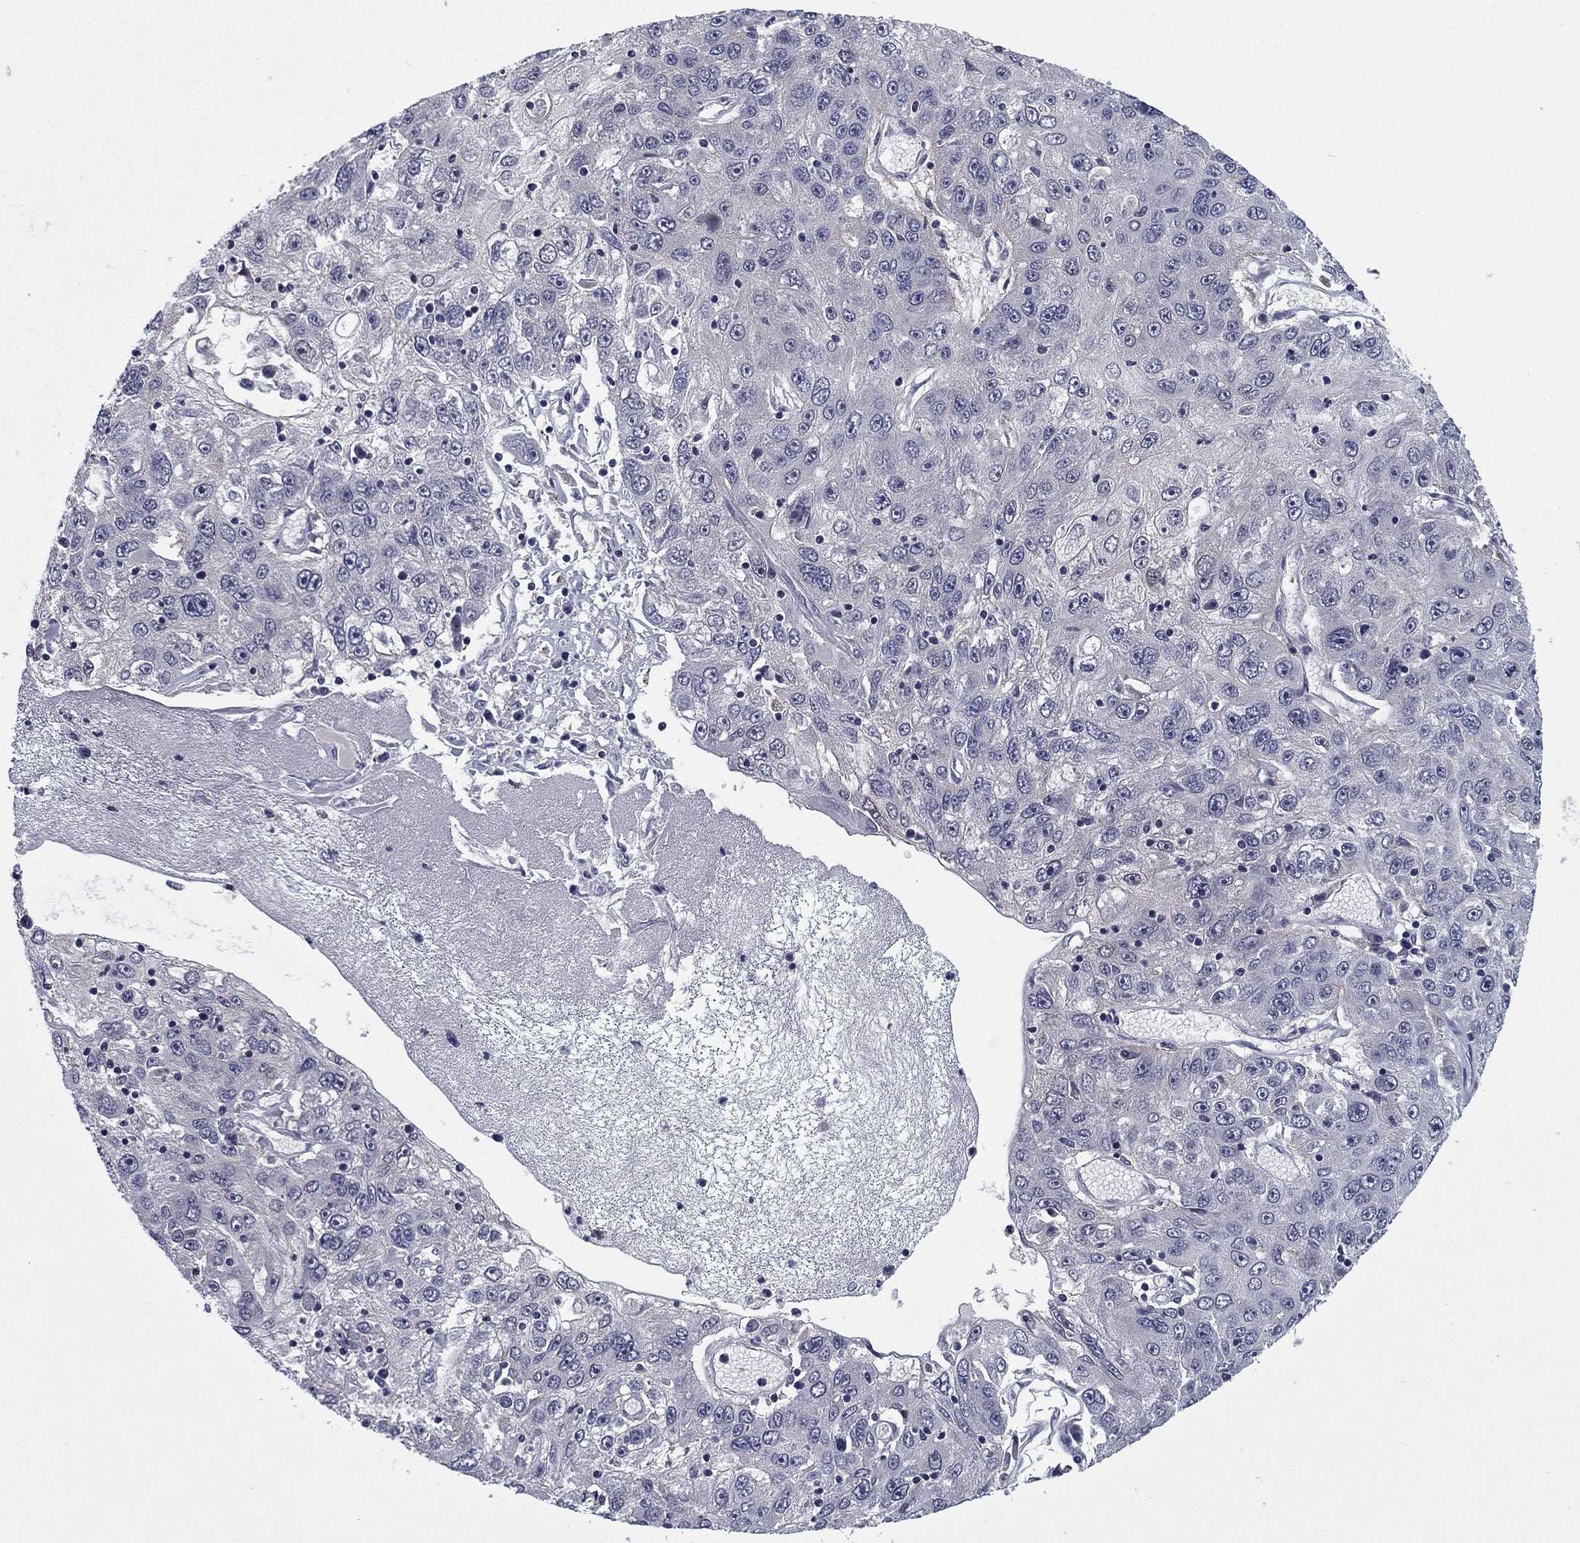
{"staining": {"intensity": "negative", "quantity": "none", "location": "none"}, "tissue": "stomach cancer", "cell_type": "Tumor cells", "image_type": "cancer", "snomed": [{"axis": "morphology", "description": "Adenocarcinoma, NOS"}, {"axis": "topography", "description": "Stomach"}], "caption": "Stomach cancer (adenocarcinoma) was stained to show a protein in brown. There is no significant staining in tumor cells. (Stains: DAB (3,3'-diaminobenzidine) immunohistochemistry (IHC) with hematoxylin counter stain, Microscopy: brightfield microscopy at high magnification).", "gene": "REXO5", "patient": {"sex": "male", "age": 56}}